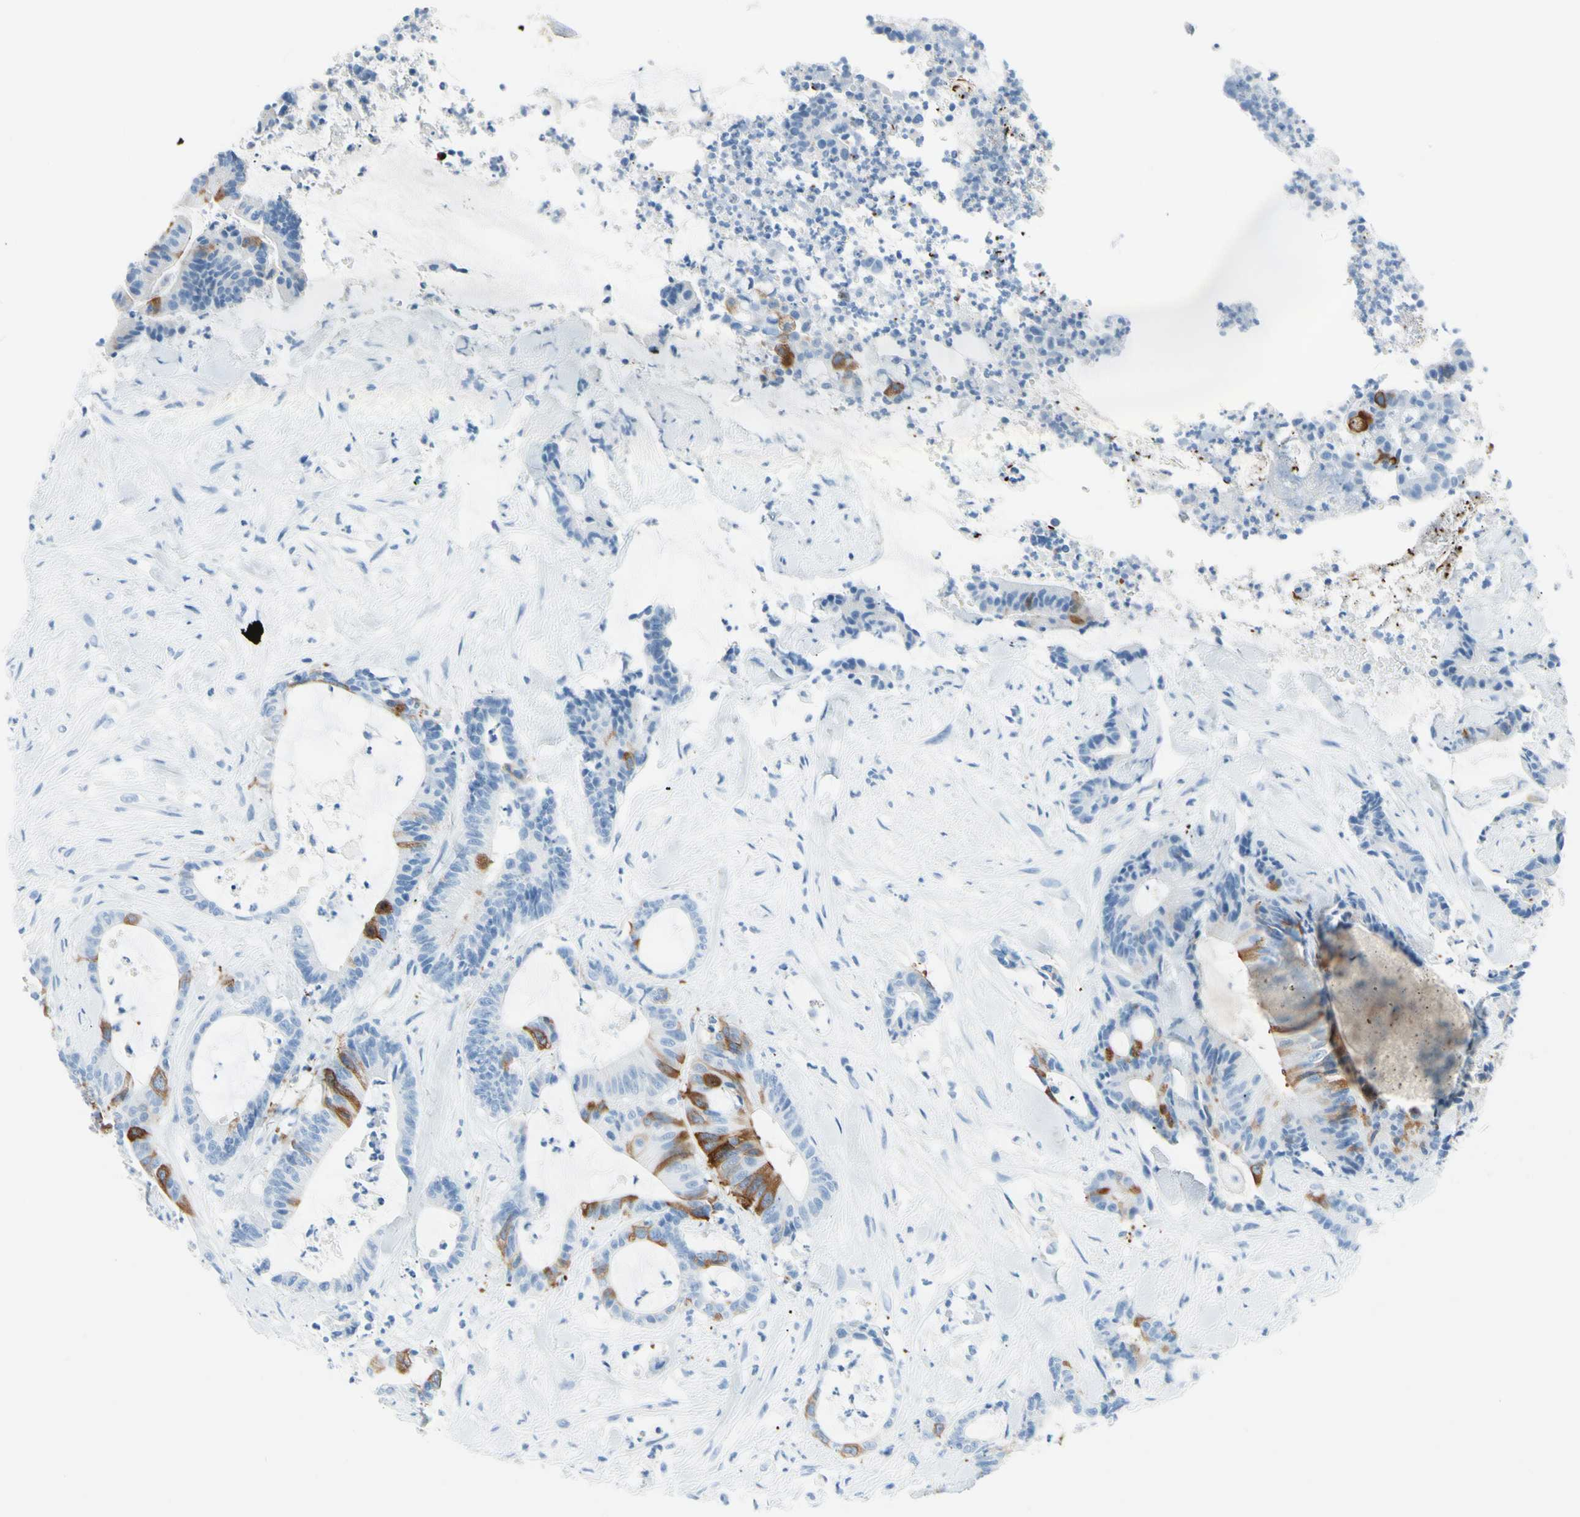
{"staining": {"intensity": "moderate", "quantity": "25%-75%", "location": "cytoplasmic/membranous"}, "tissue": "colorectal cancer", "cell_type": "Tumor cells", "image_type": "cancer", "snomed": [{"axis": "morphology", "description": "Adenocarcinoma, NOS"}, {"axis": "topography", "description": "Colon"}], "caption": "Immunohistochemistry (IHC) image of neoplastic tissue: human adenocarcinoma (colorectal) stained using IHC shows medium levels of moderate protein expression localized specifically in the cytoplasmic/membranous of tumor cells, appearing as a cytoplasmic/membranous brown color.", "gene": "TACC3", "patient": {"sex": "female", "age": 84}}